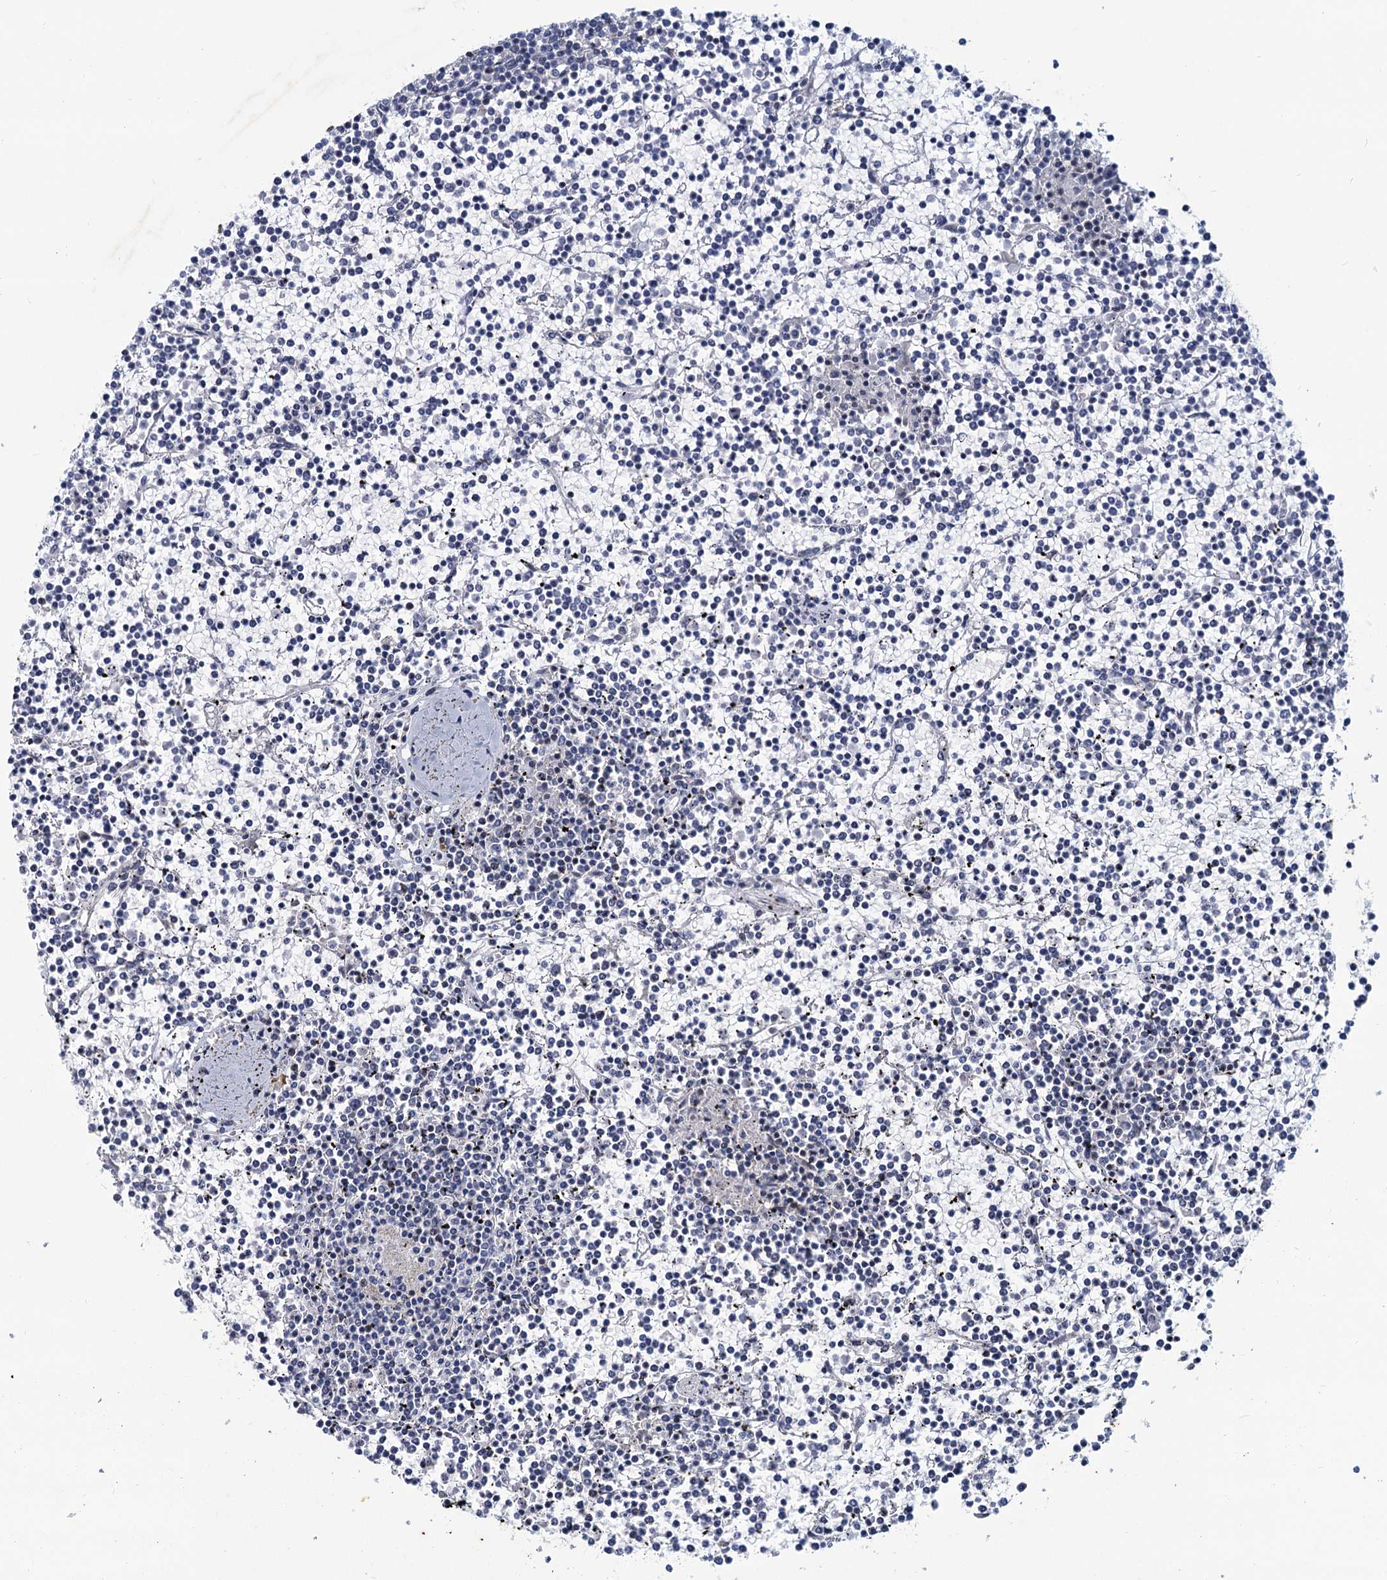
{"staining": {"intensity": "negative", "quantity": "none", "location": "none"}, "tissue": "lymphoma", "cell_type": "Tumor cells", "image_type": "cancer", "snomed": [{"axis": "morphology", "description": "Malignant lymphoma, non-Hodgkin's type, Low grade"}, {"axis": "topography", "description": "Spleen"}], "caption": "An IHC micrograph of lymphoma is shown. There is no staining in tumor cells of lymphoma.", "gene": "METTL14", "patient": {"sex": "female", "age": 19}}